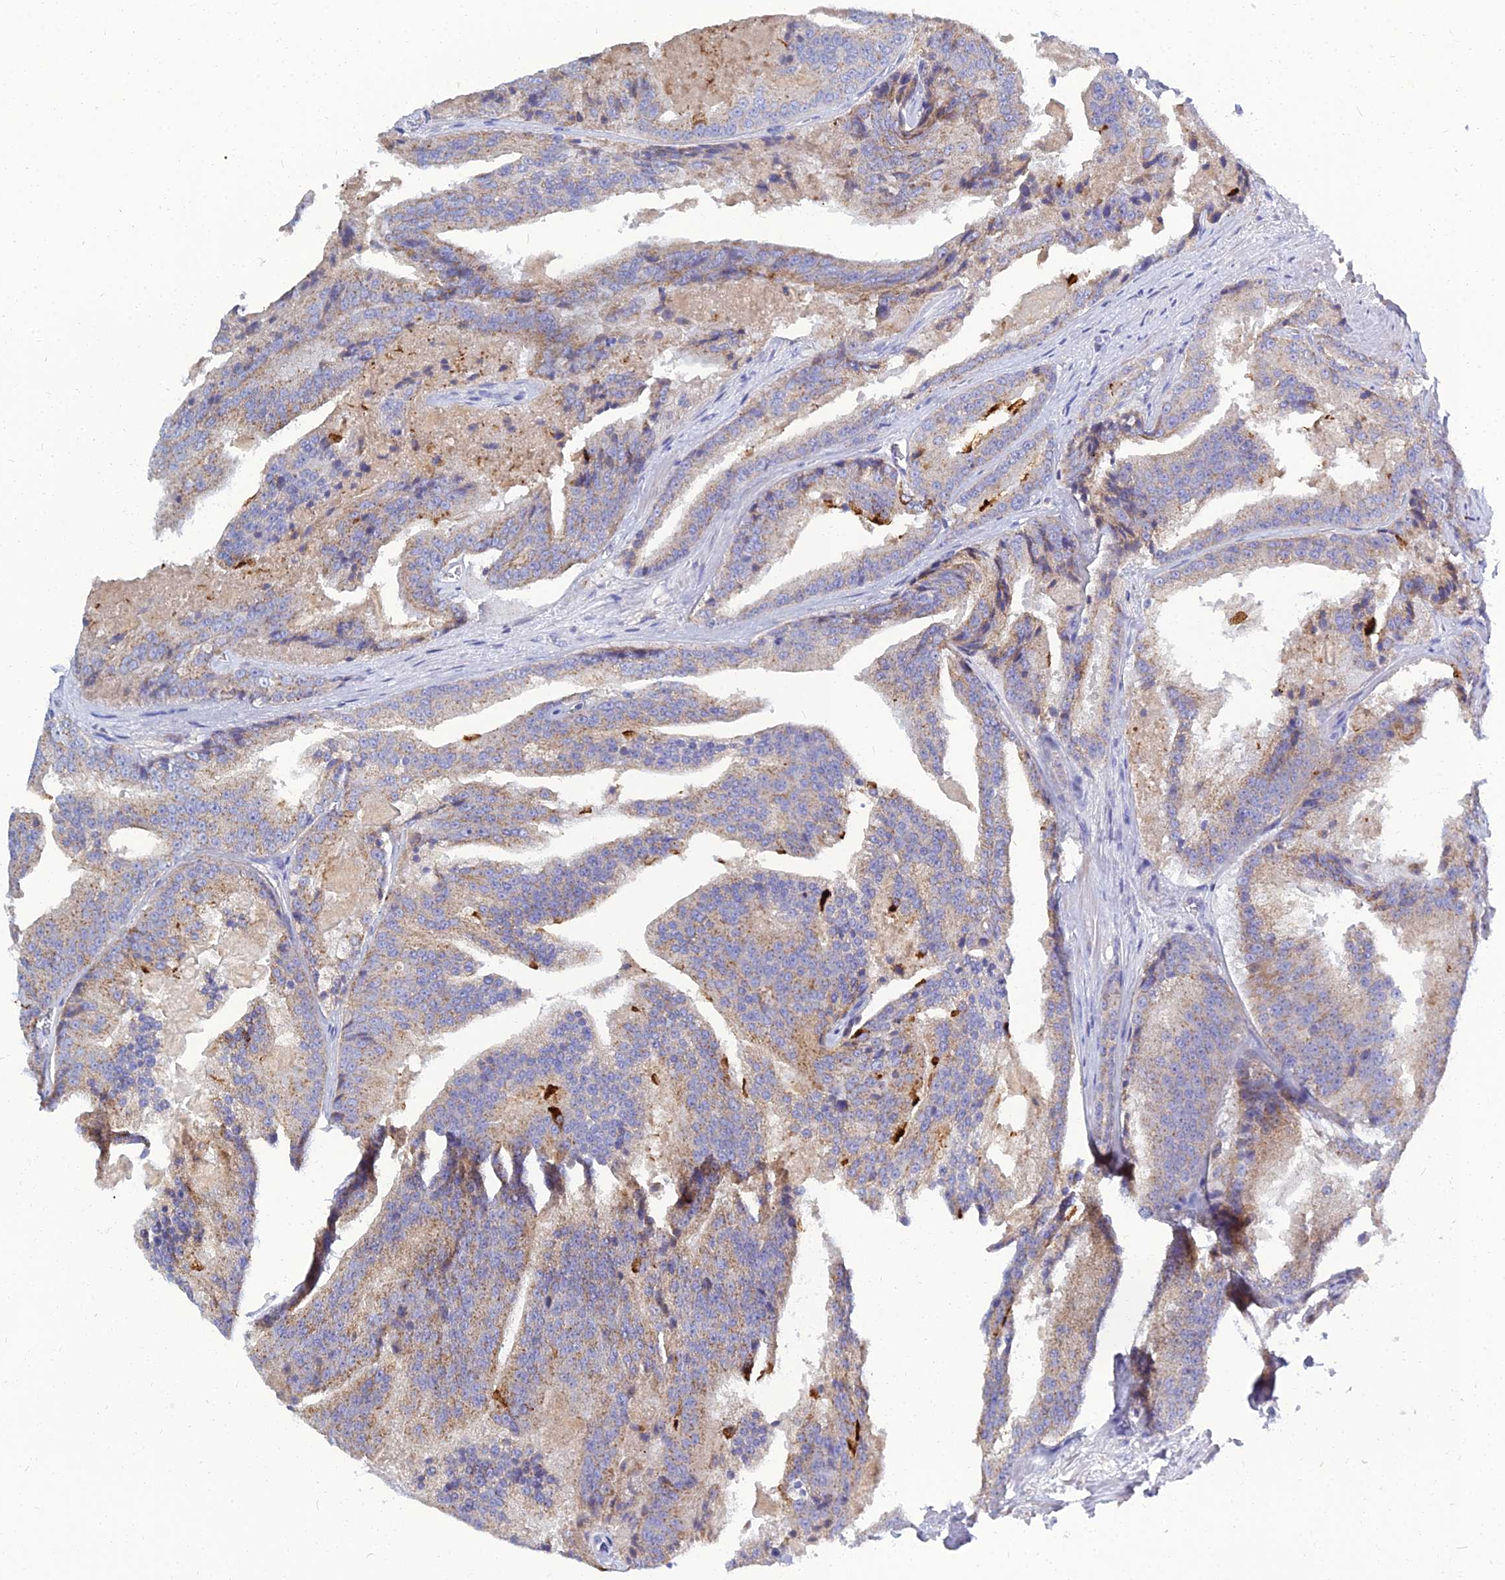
{"staining": {"intensity": "weak", "quantity": "25%-75%", "location": "cytoplasmic/membranous"}, "tissue": "prostate cancer", "cell_type": "Tumor cells", "image_type": "cancer", "snomed": [{"axis": "morphology", "description": "Adenocarcinoma, High grade"}, {"axis": "topography", "description": "Prostate"}], "caption": "Prostate cancer stained for a protein (brown) shows weak cytoplasmic/membranous positive expression in approximately 25%-75% of tumor cells.", "gene": "NPY", "patient": {"sex": "male", "age": 61}}